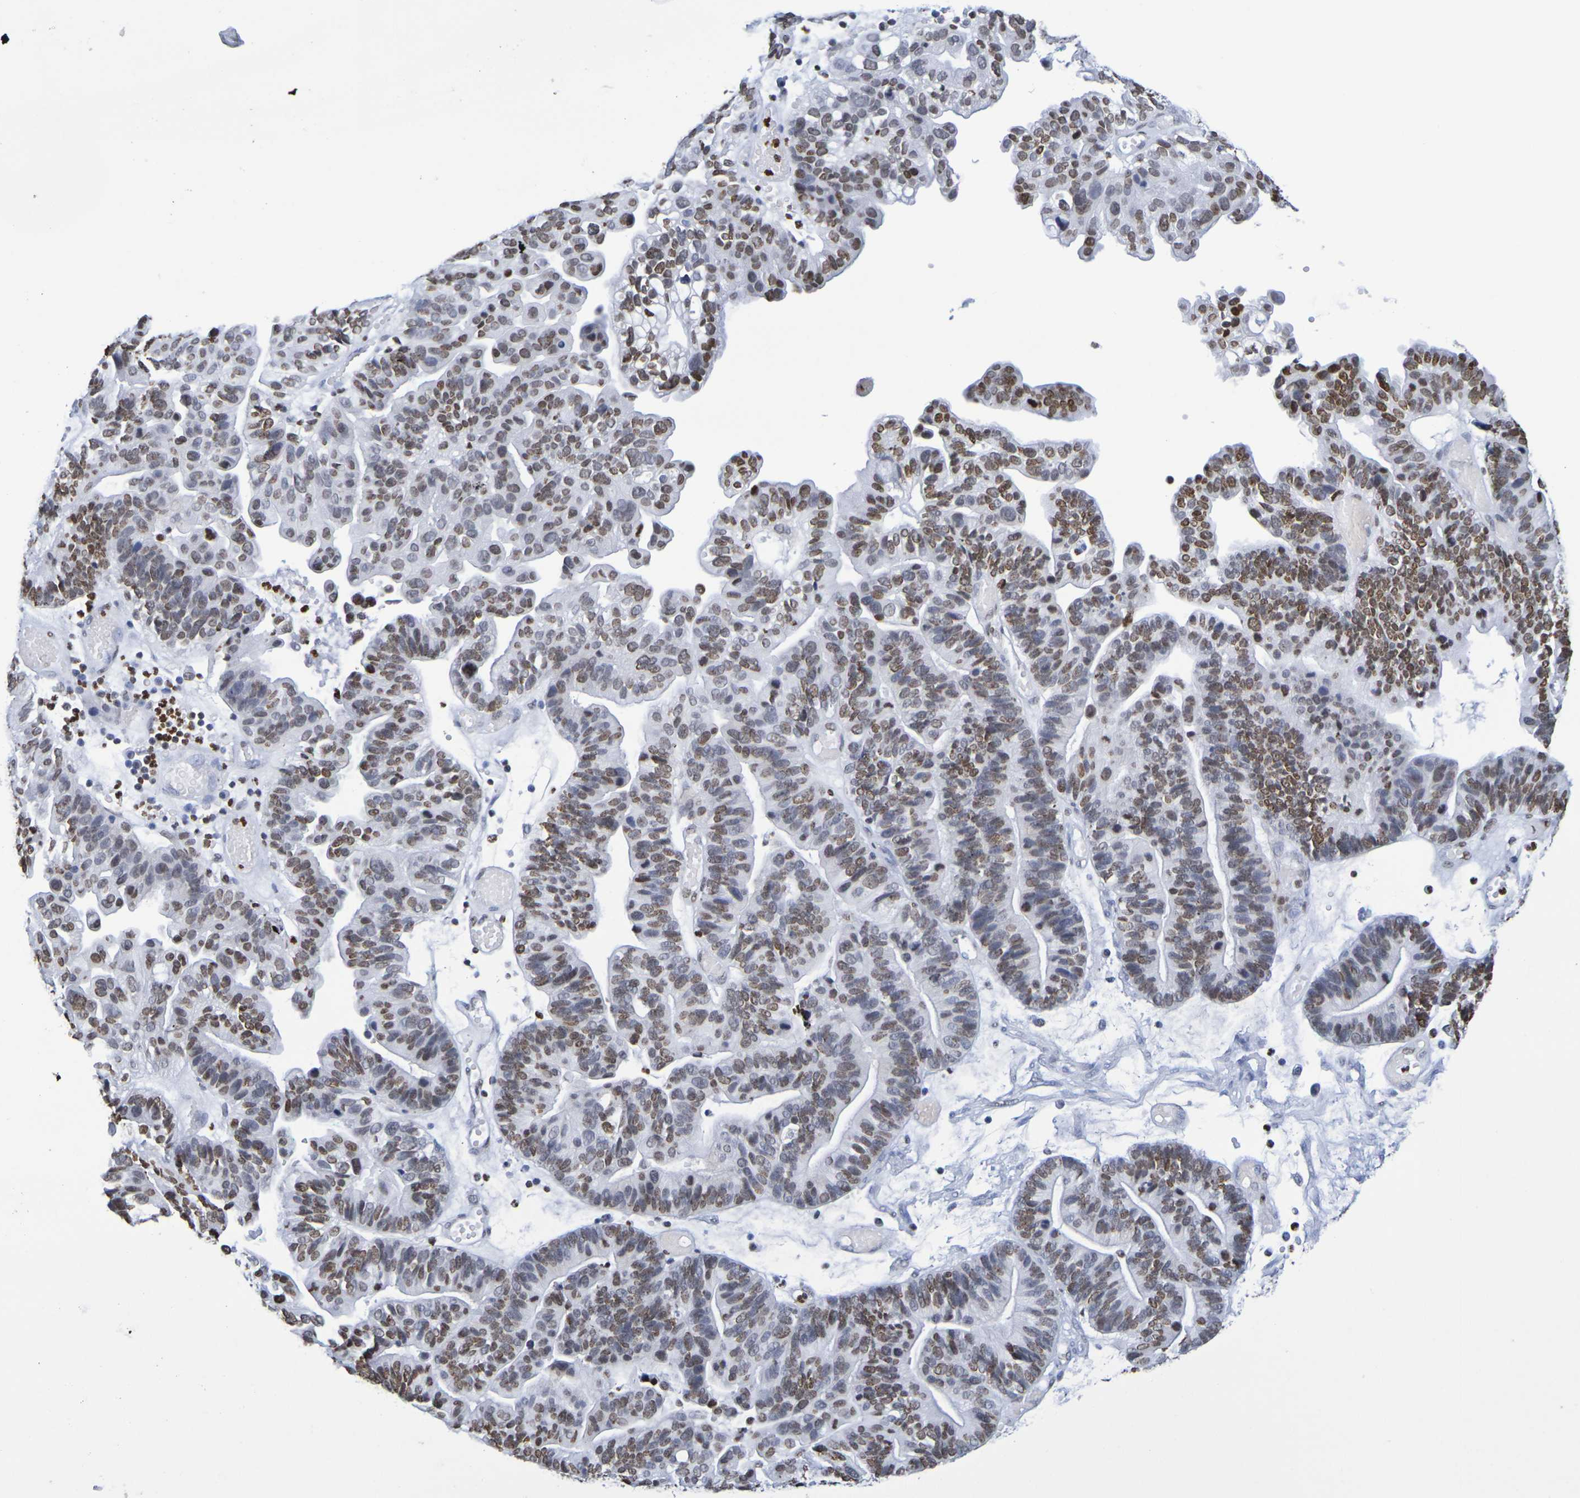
{"staining": {"intensity": "moderate", "quantity": ">75%", "location": "nuclear"}, "tissue": "ovarian cancer", "cell_type": "Tumor cells", "image_type": "cancer", "snomed": [{"axis": "morphology", "description": "Cystadenocarcinoma, serous, NOS"}, {"axis": "topography", "description": "Ovary"}], "caption": "About >75% of tumor cells in ovarian cancer reveal moderate nuclear protein staining as visualized by brown immunohistochemical staining.", "gene": "H1-5", "patient": {"sex": "female", "age": 56}}